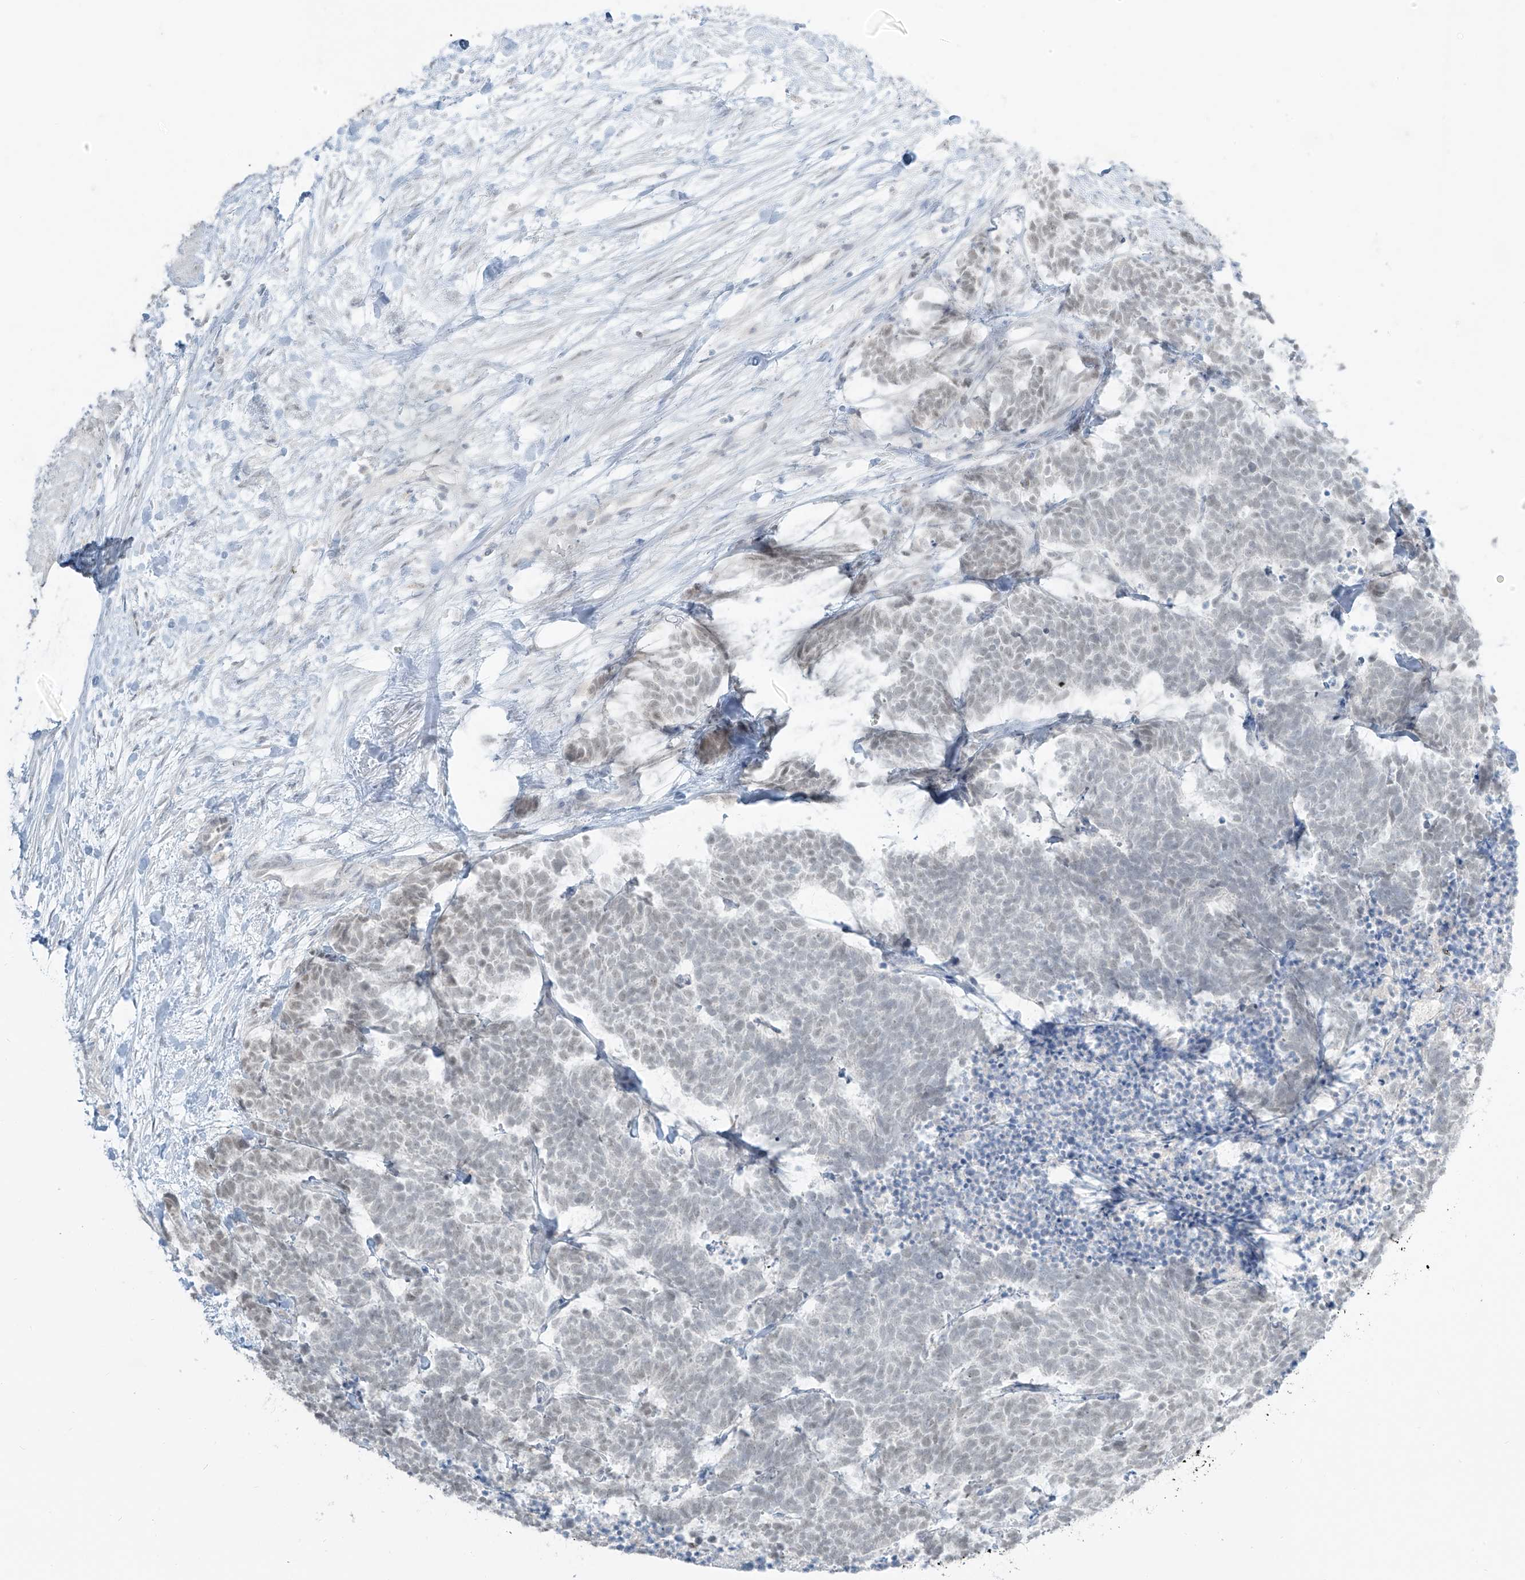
{"staining": {"intensity": "weak", "quantity": "25%-75%", "location": "nuclear"}, "tissue": "carcinoid", "cell_type": "Tumor cells", "image_type": "cancer", "snomed": [{"axis": "morphology", "description": "Carcinoma, NOS"}, {"axis": "morphology", "description": "Carcinoid, malignant, NOS"}, {"axis": "topography", "description": "Urinary bladder"}], "caption": "Protein expression analysis of carcinoma demonstrates weak nuclear expression in approximately 25%-75% of tumor cells.", "gene": "PRDM6", "patient": {"sex": "male", "age": 57}}